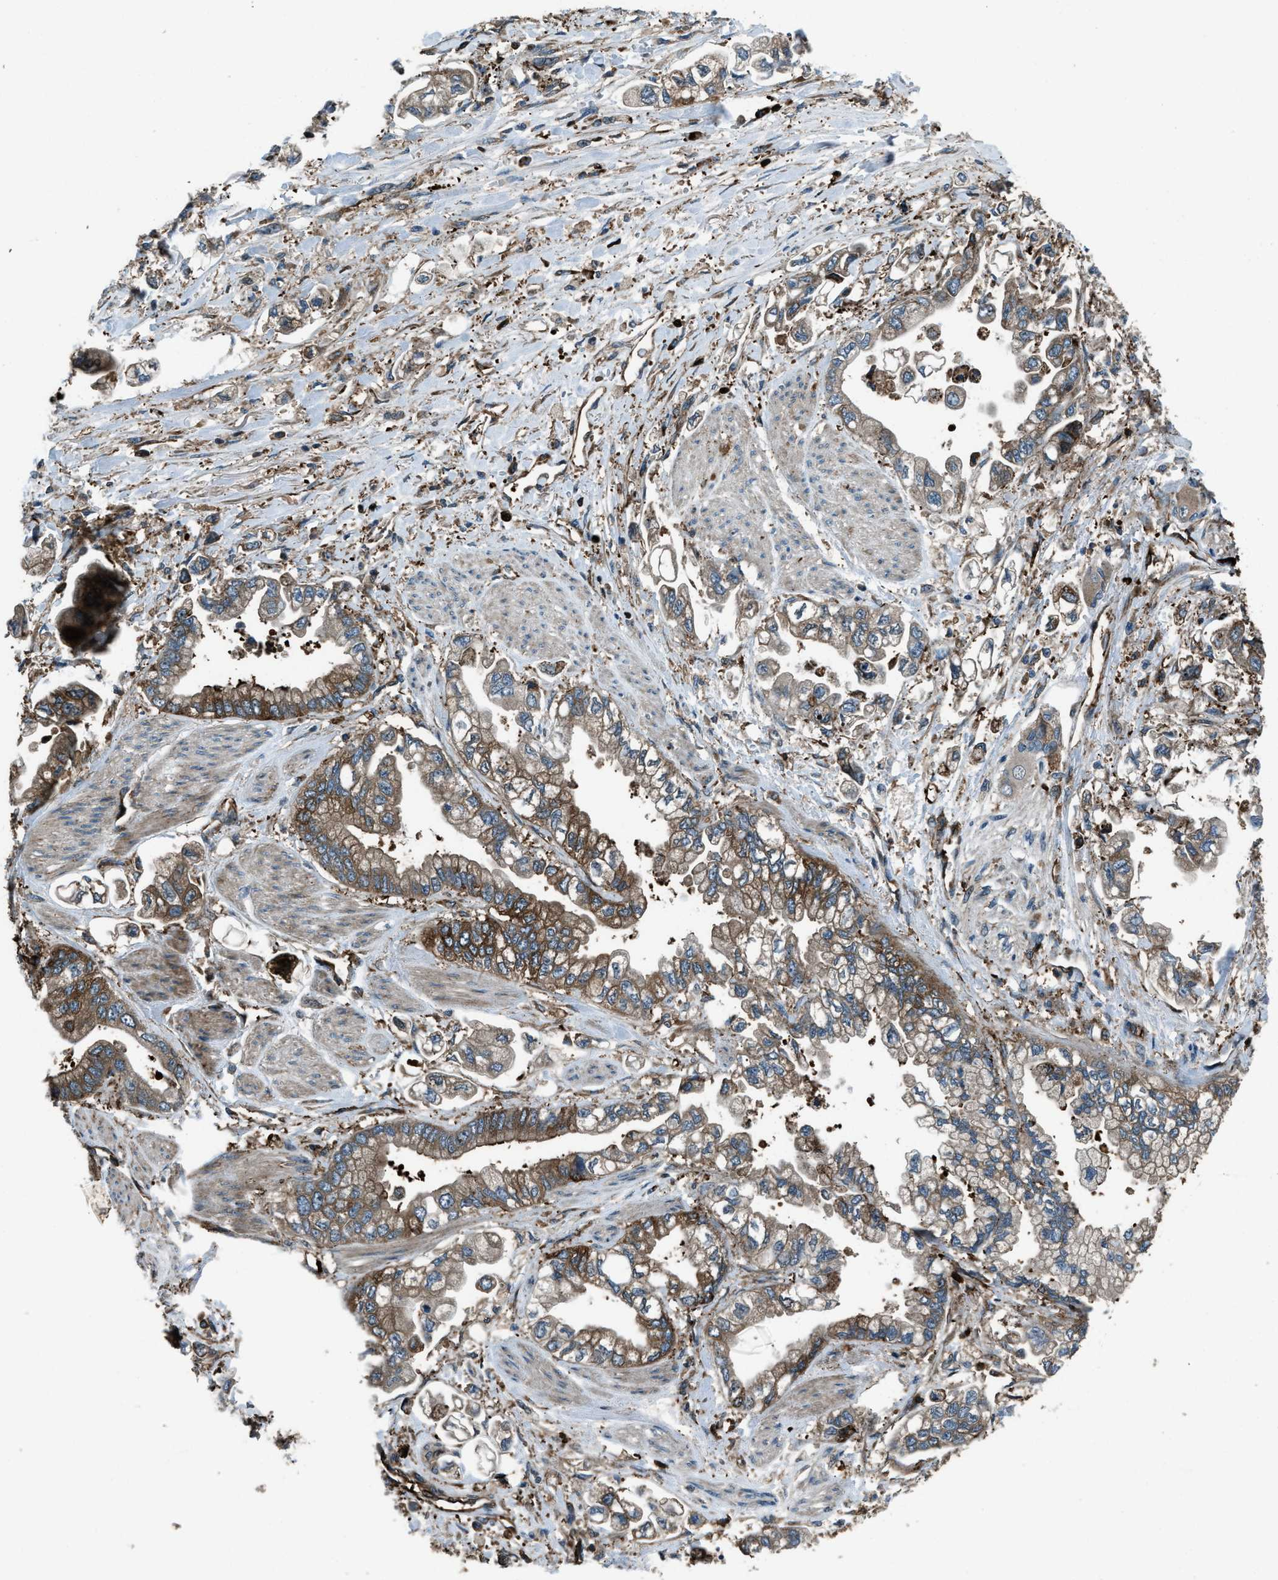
{"staining": {"intensity": "moderate", "quantity": ">75%", "location": "cytoplasmic/membranous"}, "tissue": "stomach cancer", "cell_type": "Tumor cells", "image_type": "cancer", "snomed": [{"axis": "morphology", "description": "Normal tissue, NOS"}, {"axis": "morphology", "description": "Adenocarcinoma, NOS"}, {"axis": "topography", "description": "Stomach"}], "caption": "Tumor cells show medium levels of moderate cytoplasmic/membranous positivity in about >75% of cells in adenocarcinoma (stomach).", "gene": "SNX30", "patient": {"sex": "male", "age": 62}}